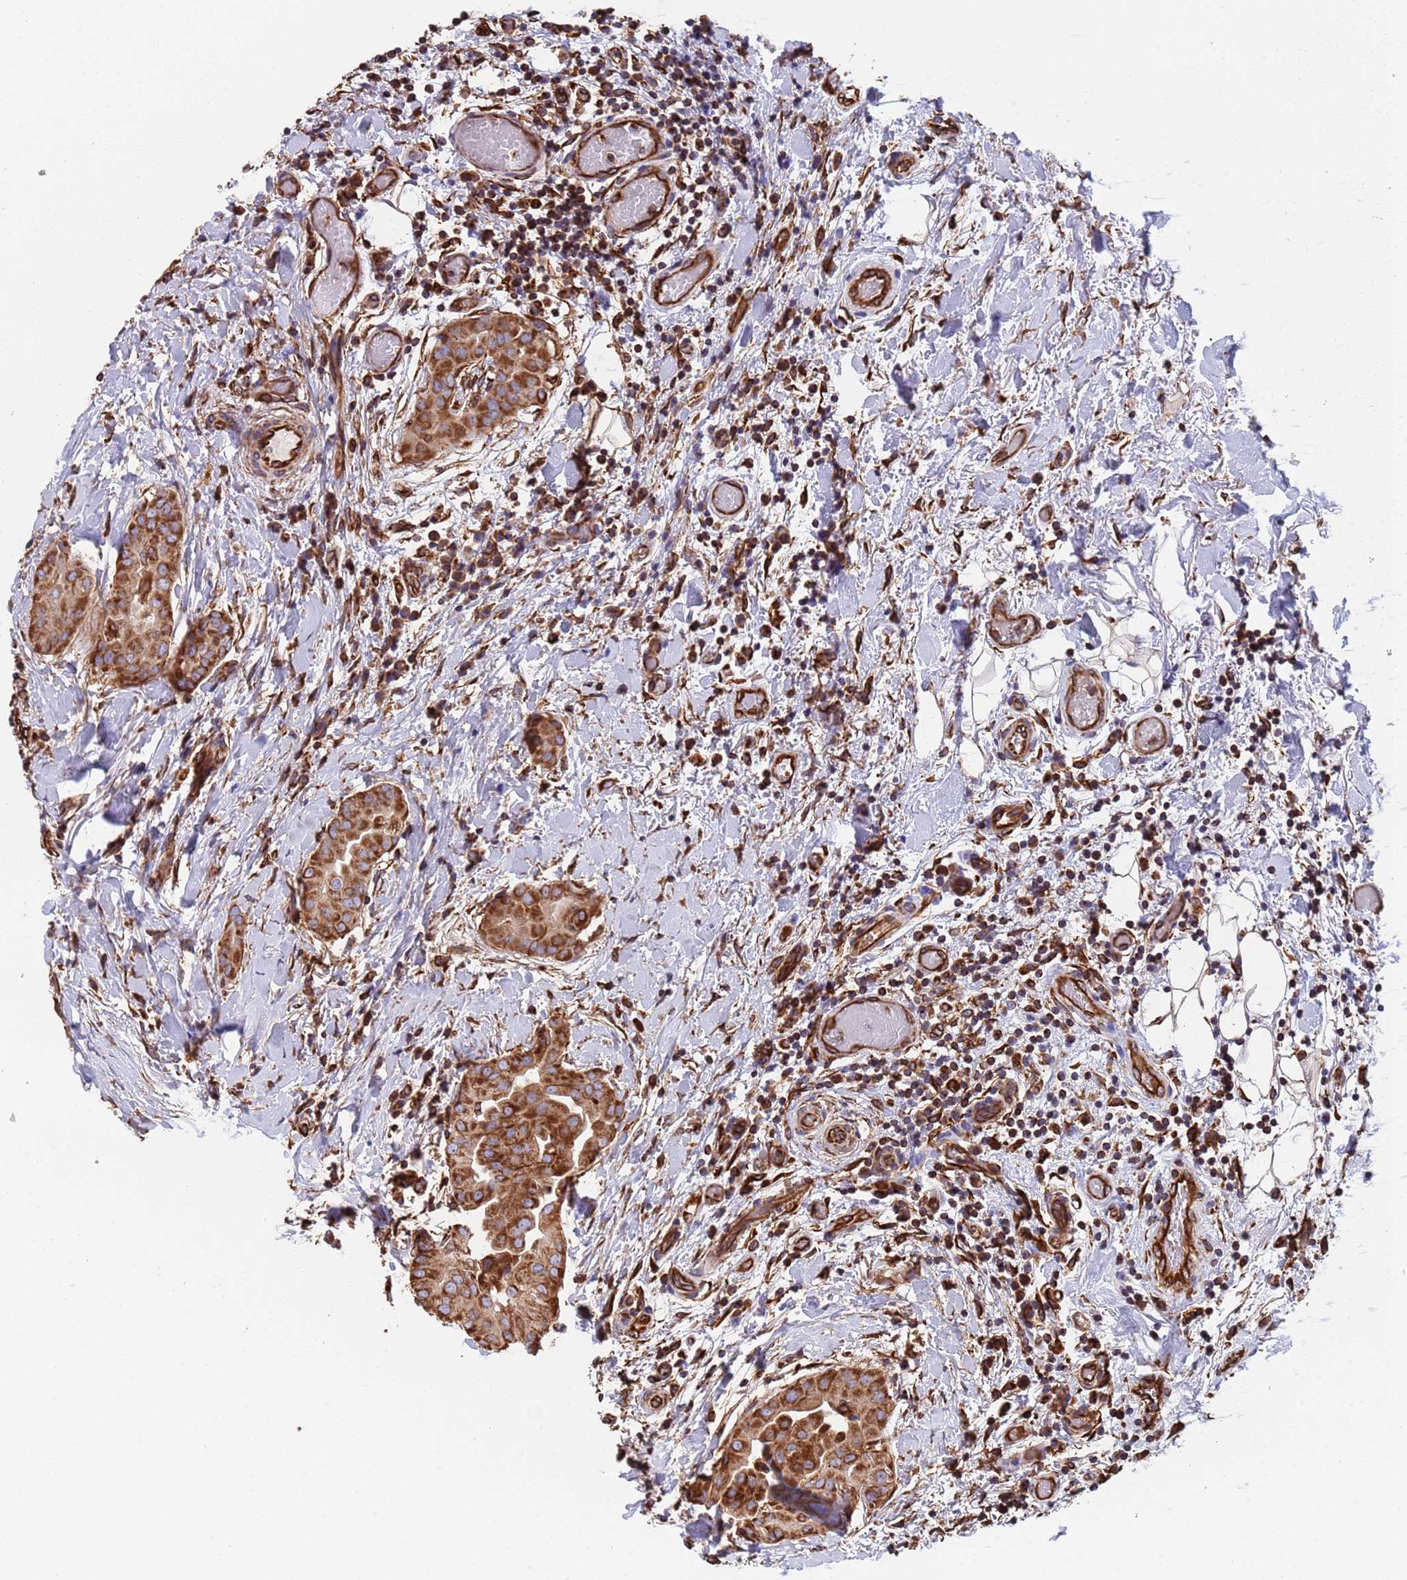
{"staining": {"intensity": "strong", "quantity": ">75%", "location": "cytoplasmic/membranous"}, "tissue": "thyroid cancer", "cell_type": "Tumor cells", "image_type": "cancer", "snomed": [{"axis": "morphology", "description": "Papillary adenocarcinoma, NOS"}, {"axis": "topography", "description": "Thyroid gland"}], "caption": "IHC of thyroid cancer demonstrates high levels of strong cytoplasmic/membranous expression in about >75% of tumor cells.", "gene": "NUDT12", "patient": {"sex": "male", "age": 33}}